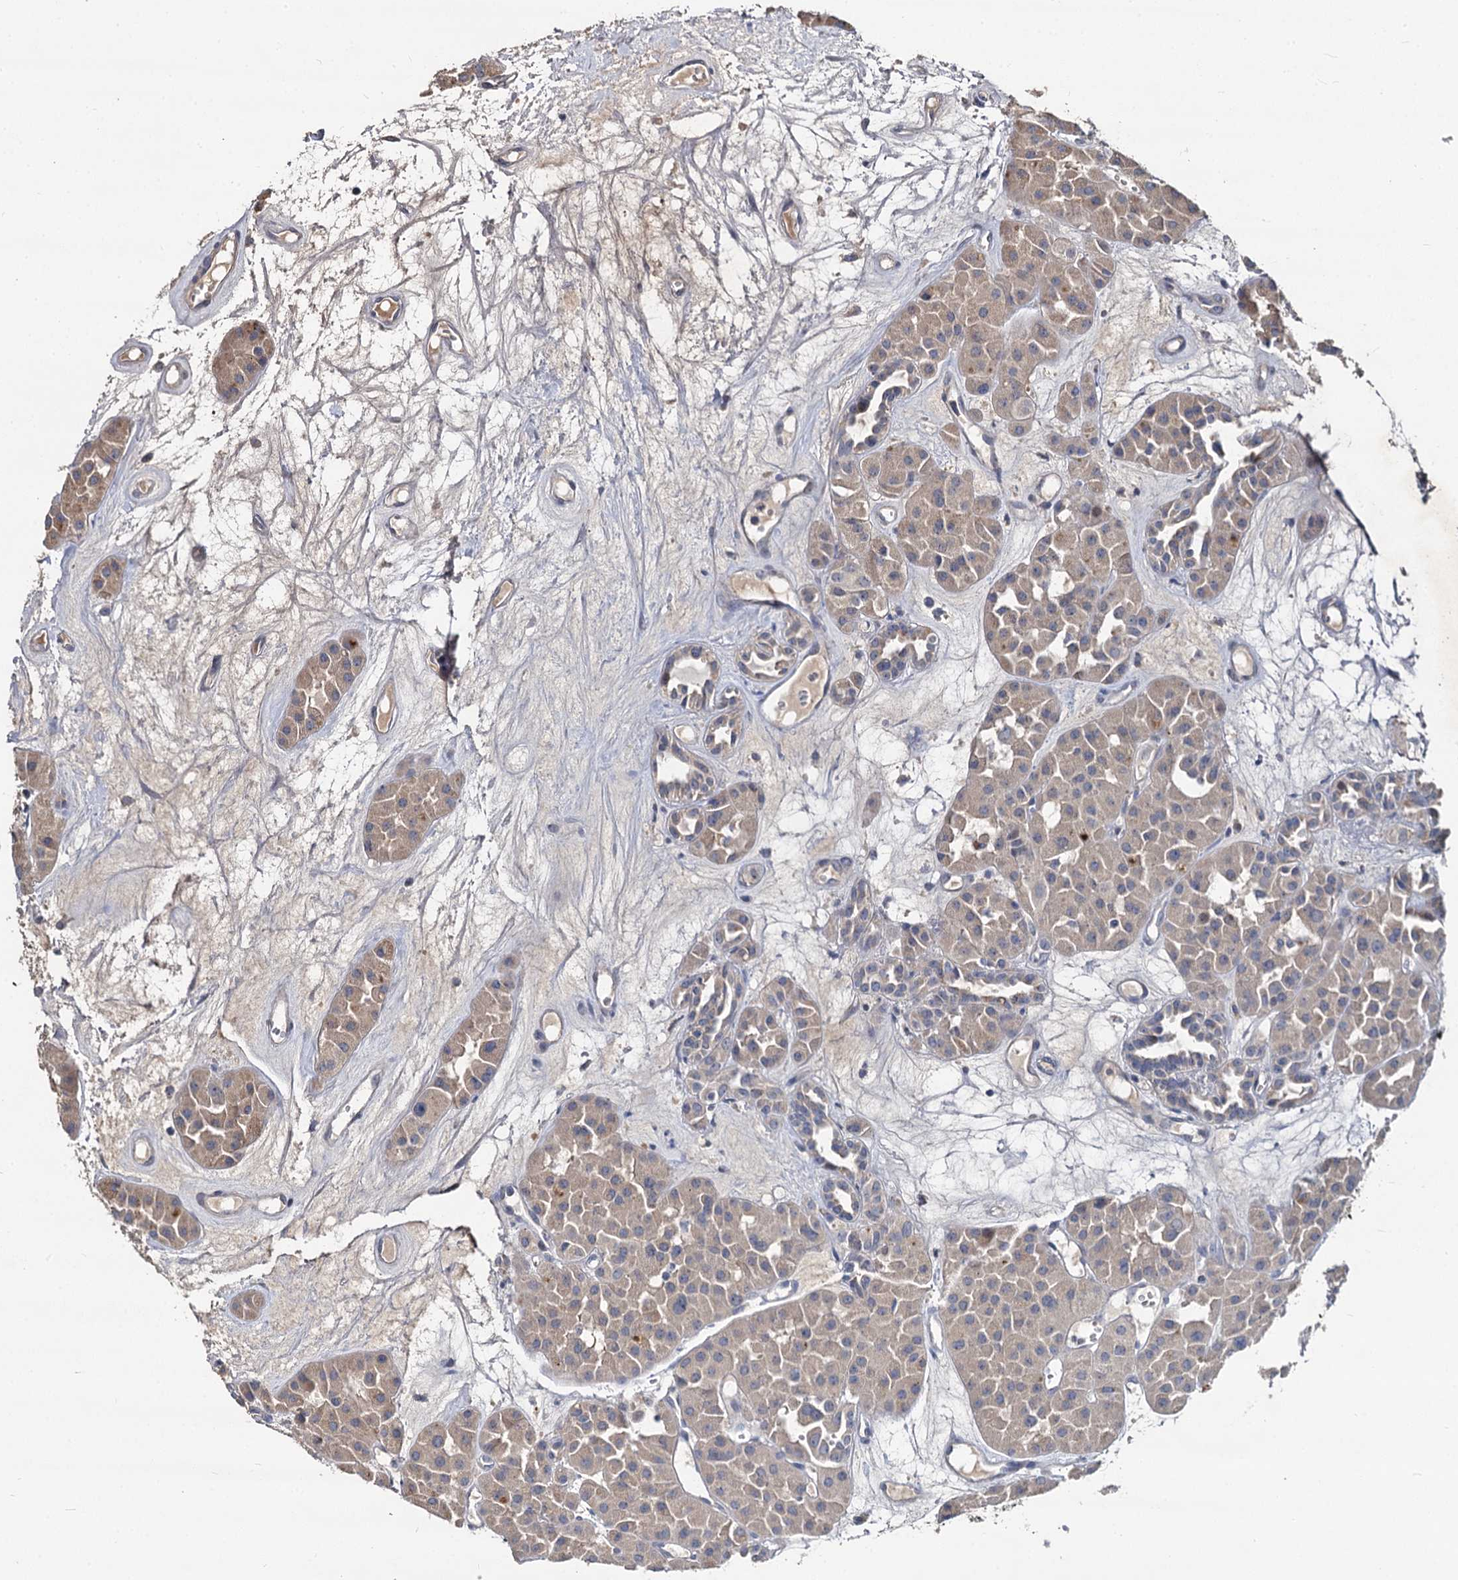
{"staining": {"intensity": "weak", "quantity": "<25%", "location": "cytoplasmic/membranous"}, "tissue": "renal cancer", "cell_type": "Tumor cells", "image_type": "cancer", "snomed": [{"axis": "morphology", "description": "Carcinoma, NOS"}, {"axis": "topography", "description": "Kidney"}], "caption": "This photomicrograph is of carcinoma (renal) stained with IHC to label a protein in brown with the nuclei are counter-stained blue. There is no expression in tumor cells.", "gene": "CCDC184", "patient": {"sex": "female", "age": 75}}